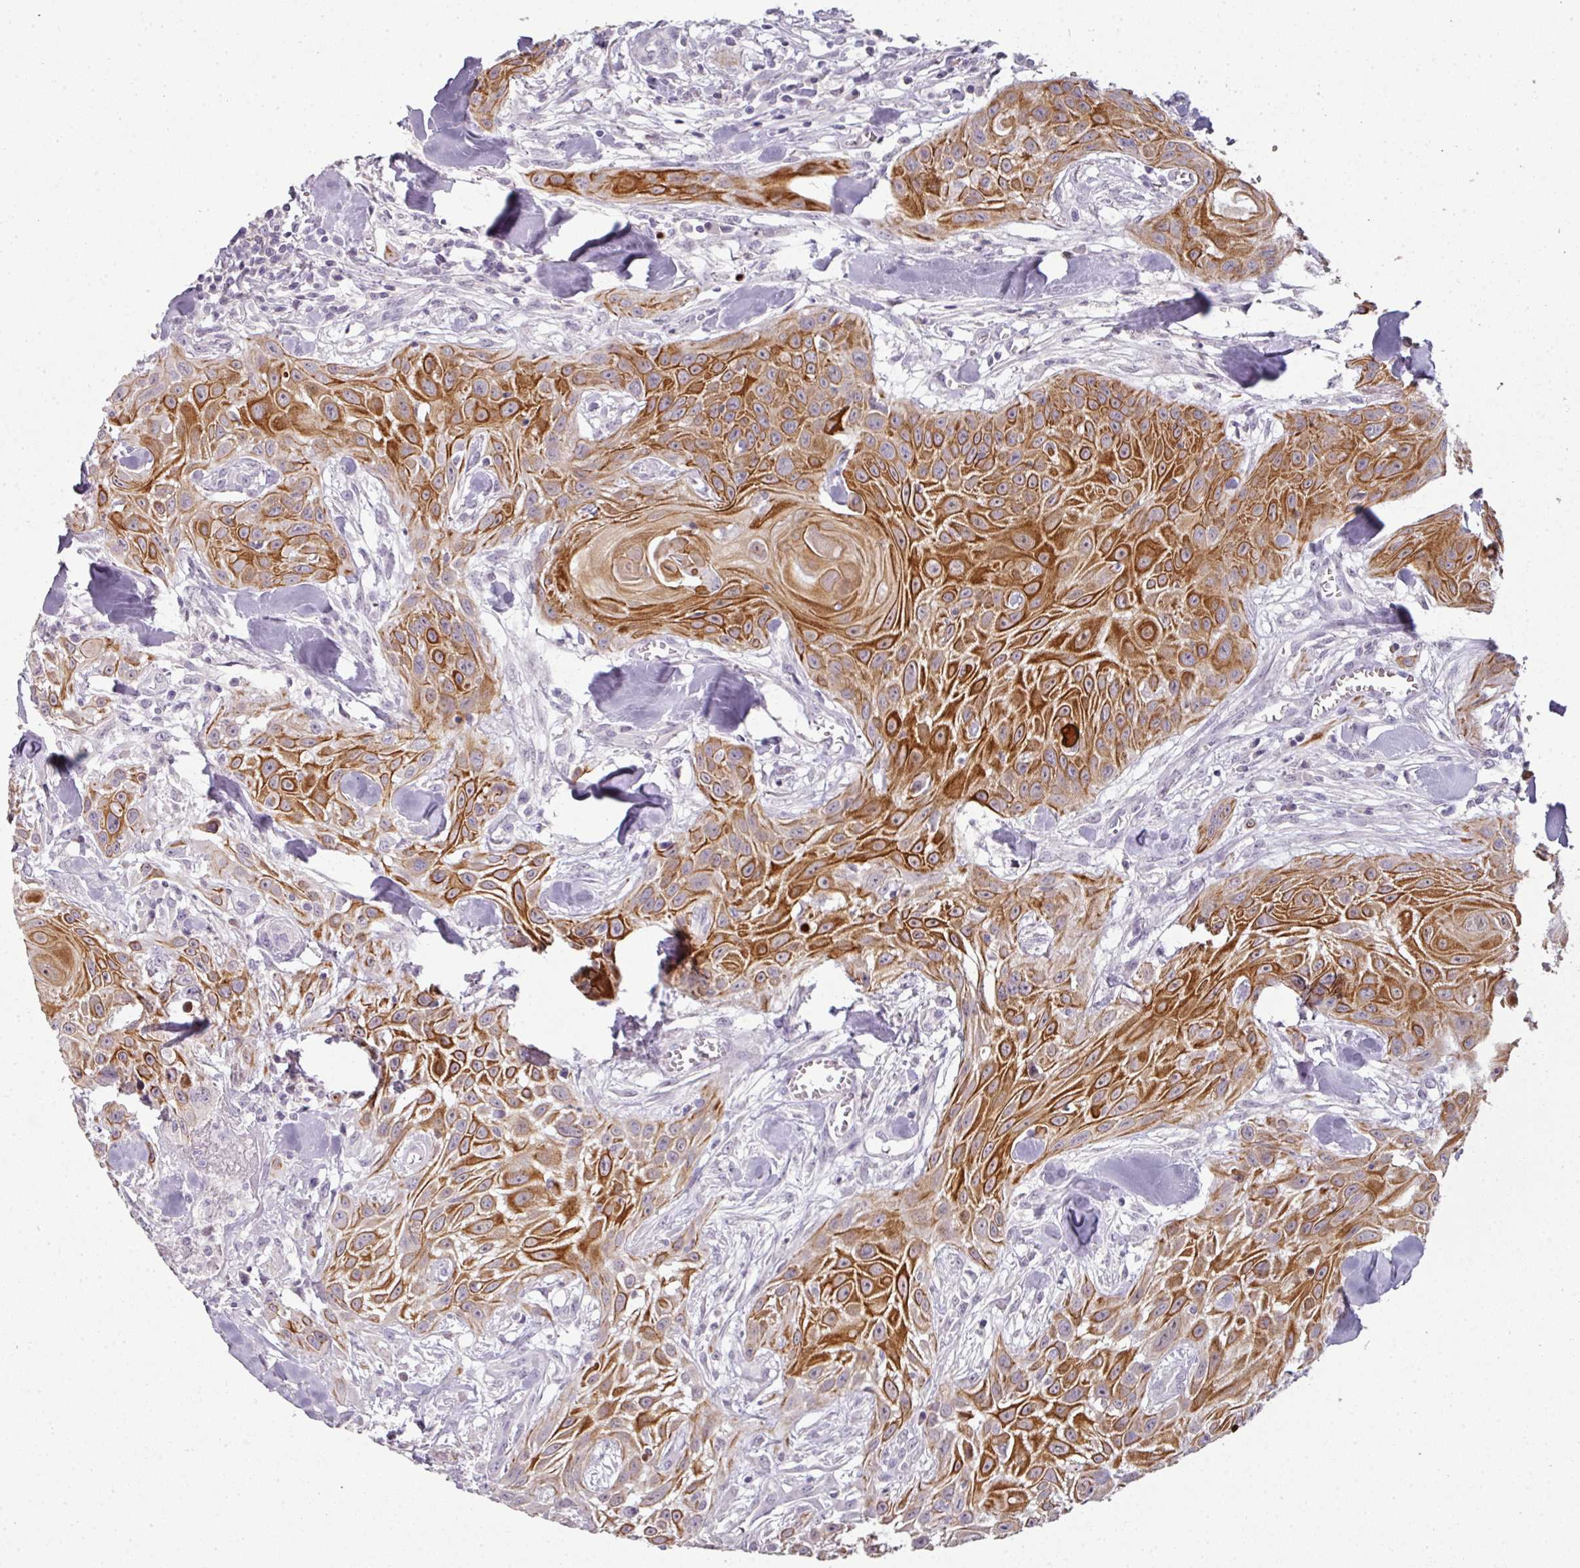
{"staining": {"intensity": "strong", "quantity": ">75%", "location": "cytoplasmic/membranous"}, "tissue": "head and neck cancer", "cell_type": "Tumor cells", "image_type": "cancer", "snomed": [{"axis": "morphology", "description": "Squamous cell carcinoma, NOS"}, {"axis": "topography", "description": "Lymph node"}, {"axis": "topography", "description": "Salivary gland"}, {"axis": "topography", "description": "Head-Neck"}], "caption": "This micrograph reveals immunohistochemistry (IHC) staining of human head and neck cancer, with high strong cytoplasmic/membranous staining in approximately >75% of tumor cells.", "gene": "GTF2H3", "patient": {"sex": "female", "age": 74}}